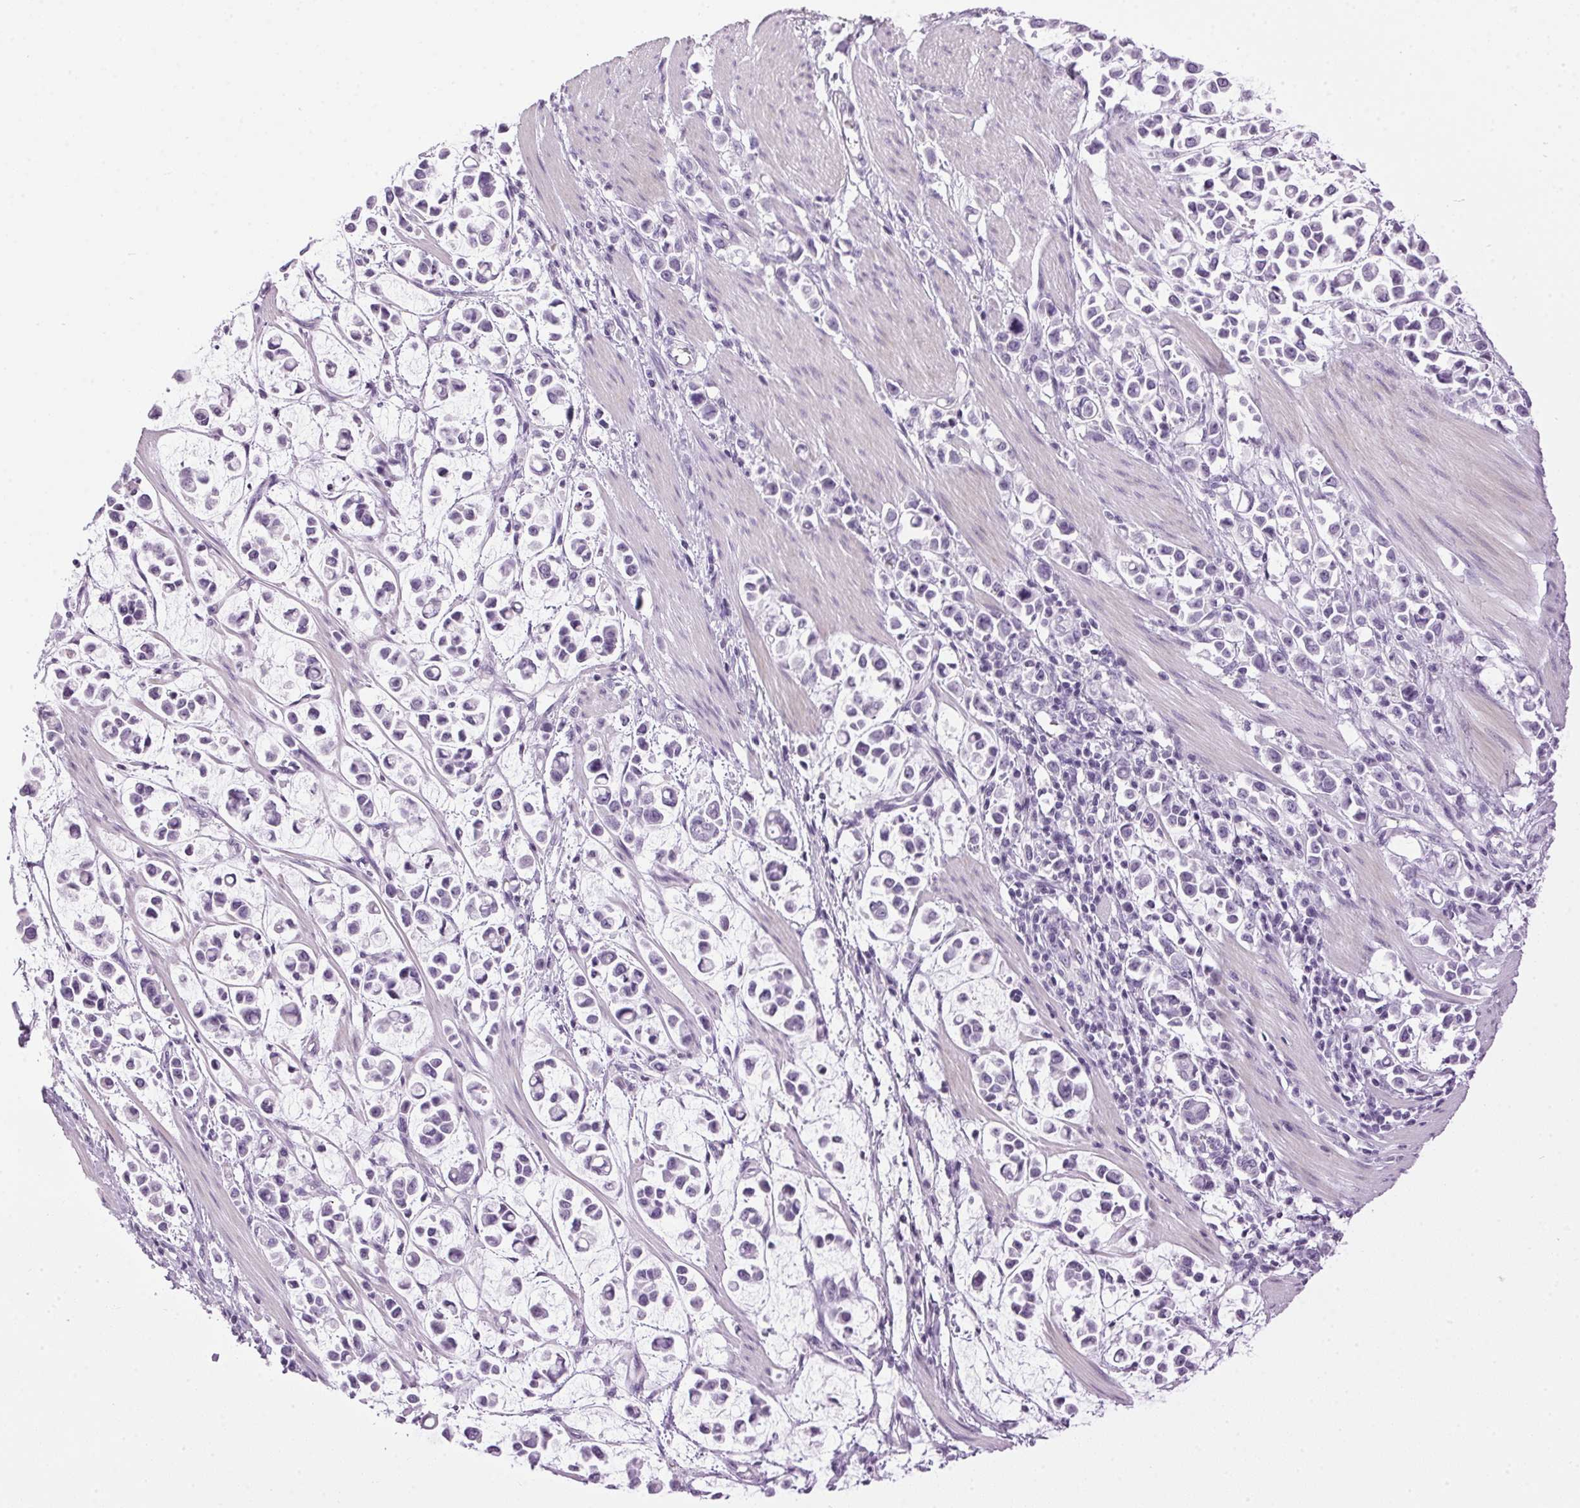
{"staining": {"intensity": "negative", "quantity": "none", "location": "none"}, "tissue": "stomach cancer", "cell_type": "Tumor cells", "image_type": "cancer", "snomed": [{"axis": "morphology", "description": "Adenocarcinoma, NOS"}, {"axis": "topography", "description": "Stomach"}], "caption": "Tumor cells show no significant expression in stomach adenocarcinoma.", "gene": "SP7", "patient": {"sex": "male", "age": 82}}